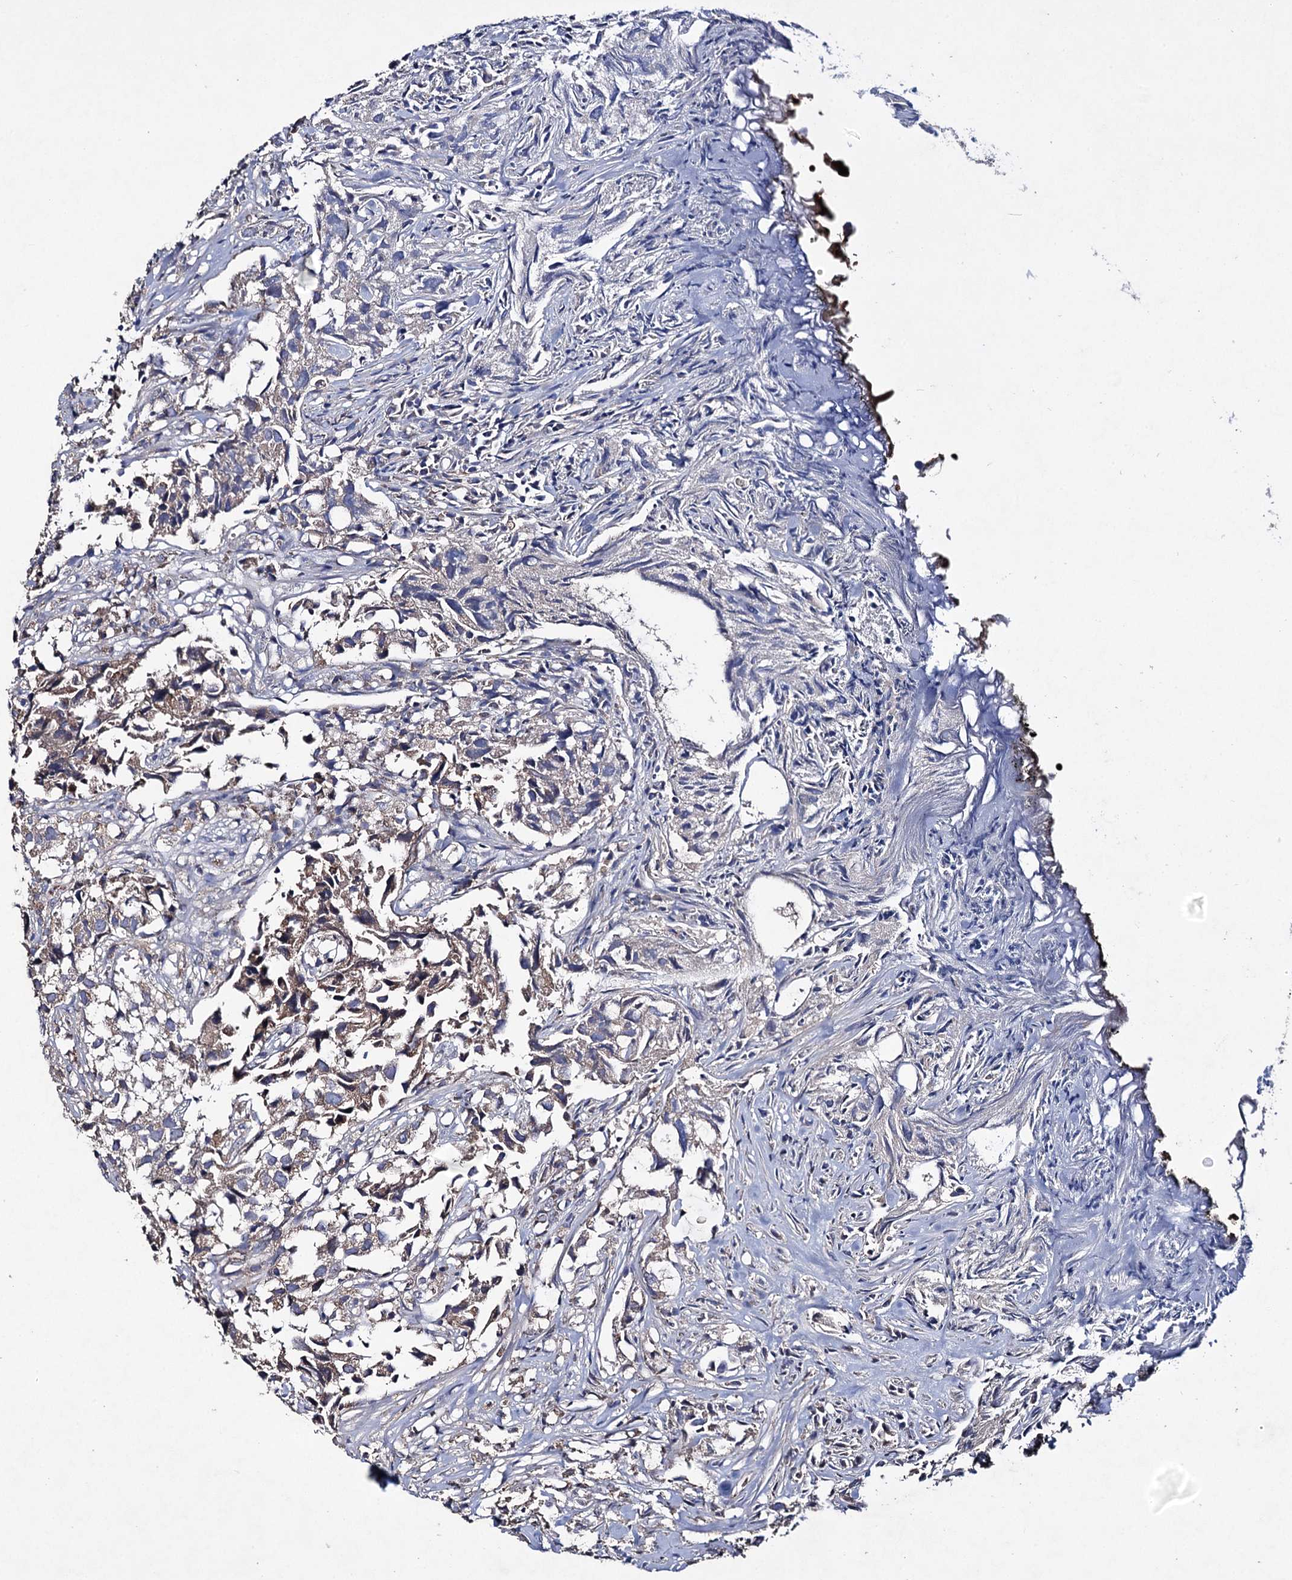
{"staining": {"intensity": "weak", "quantity": "25%-75%", "location": "cytoplasmic/membranous"}, "tissue": "urothelial cancer", "cell_type": "Tumor cells", "image_type": "cancer", "snomed": [{"axis": "morphology", "description": "Urothelial carcinoma, High grade"}, {"axis": "topography", "description": "Urinary bladder"}], "caption": "Human urothelial cancer stained for a protein (brown) demonstrates weak cytoplasmic/membranous positive expression in about 25%-75% of tumor cells.", "gene": "CLPB", "patient": {"sex": "female", "age": 75}}